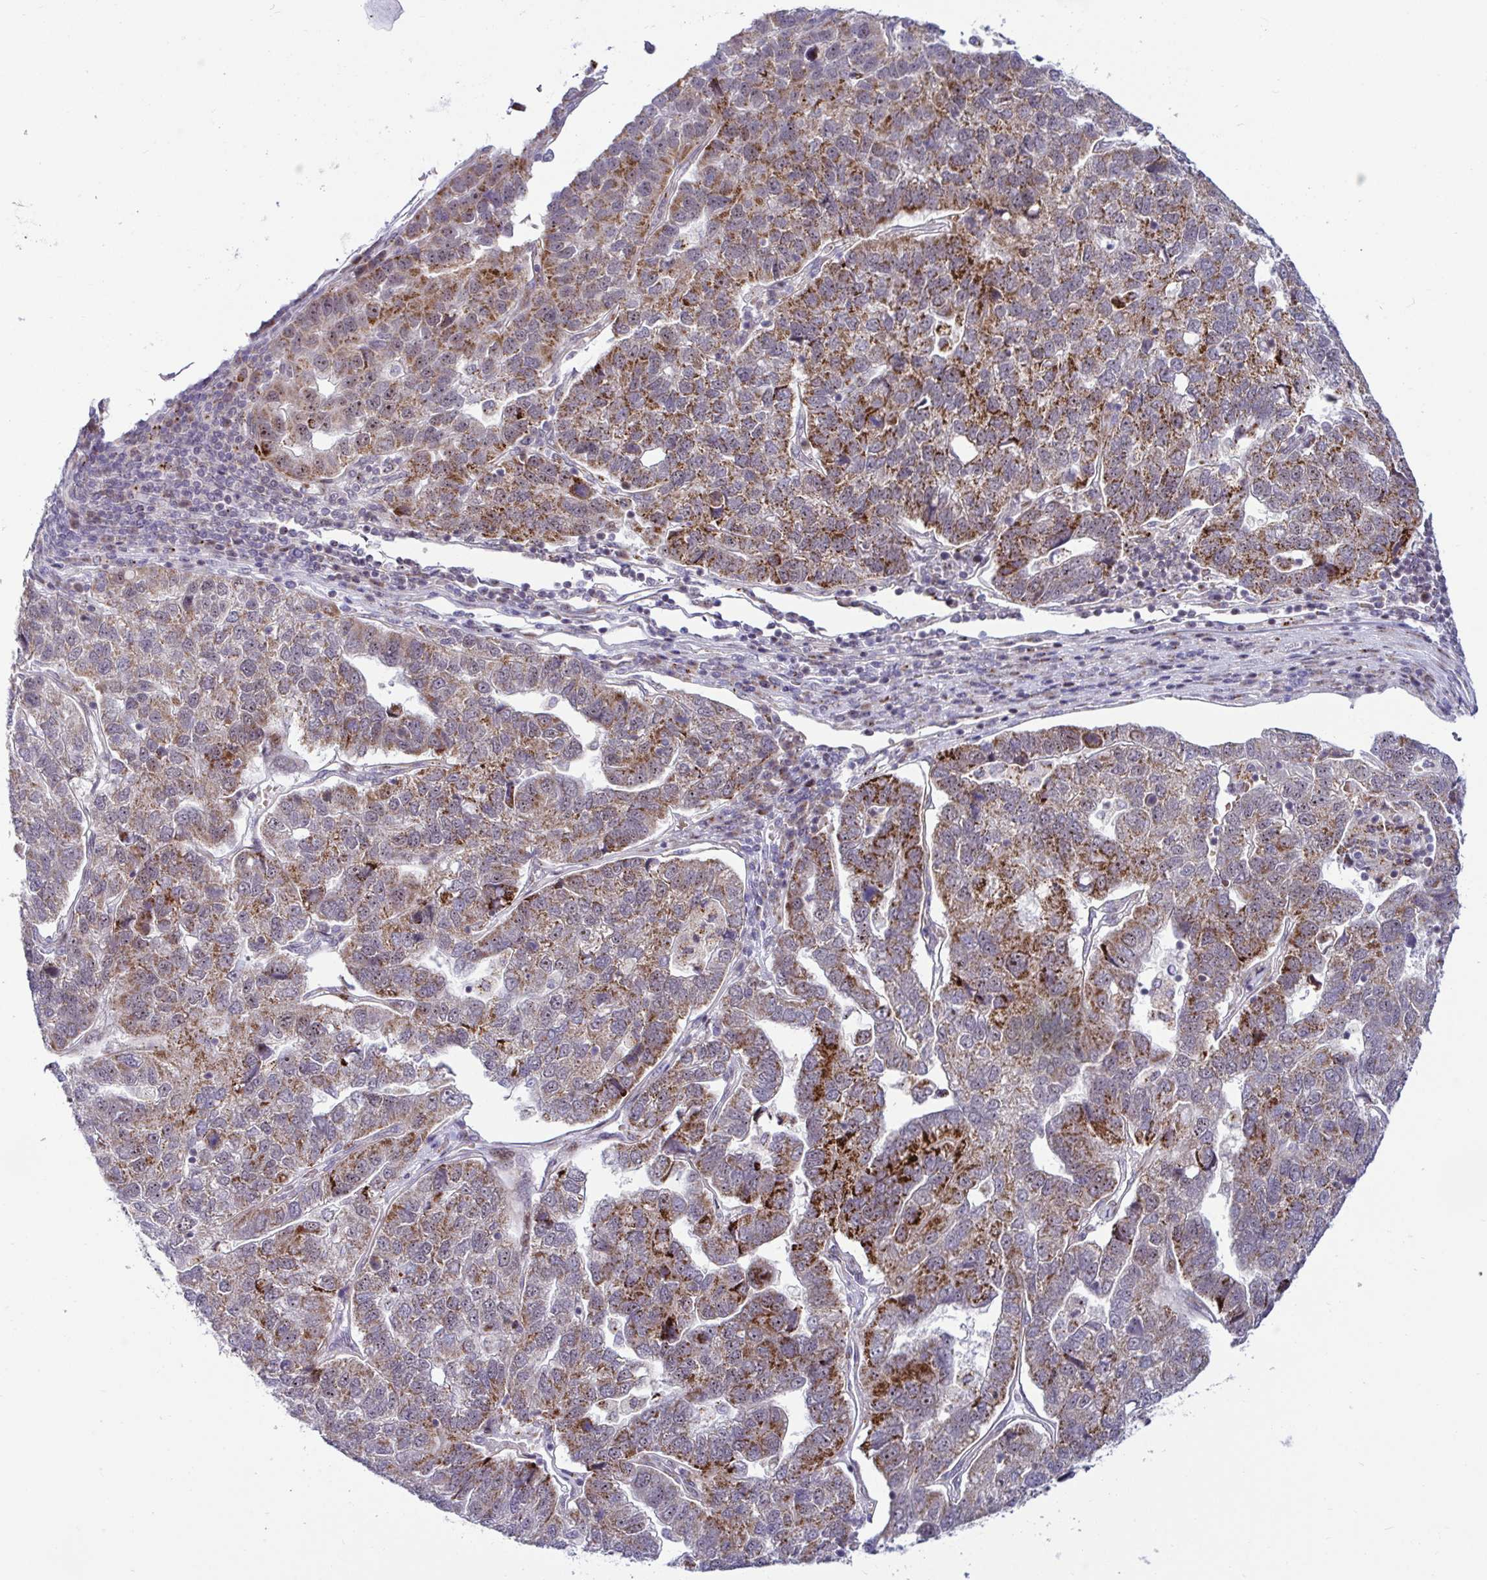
{"staining": {"intensity": "strong", "quantity": "25%-75%", "location": "cytoplasmic/membranous"}, "tissue": "pancreatic cancer", "cell_type": "Tumor cells", "image_type": "cancer", "snomed": [{"axis": "morphology", "description": "Adenocarcinoma, NOS"}, {"axis": "topography", "description": "Pancreas"}], "caption": "Protein expression analysis of adenocarcinoma (pancreatic) exhibits strong cytoplasmic/membranous positivity in approximately 25%-75% of tumor cells.", "gene": "DZIP1", "patient": {"sex": "female", "age": 61}}